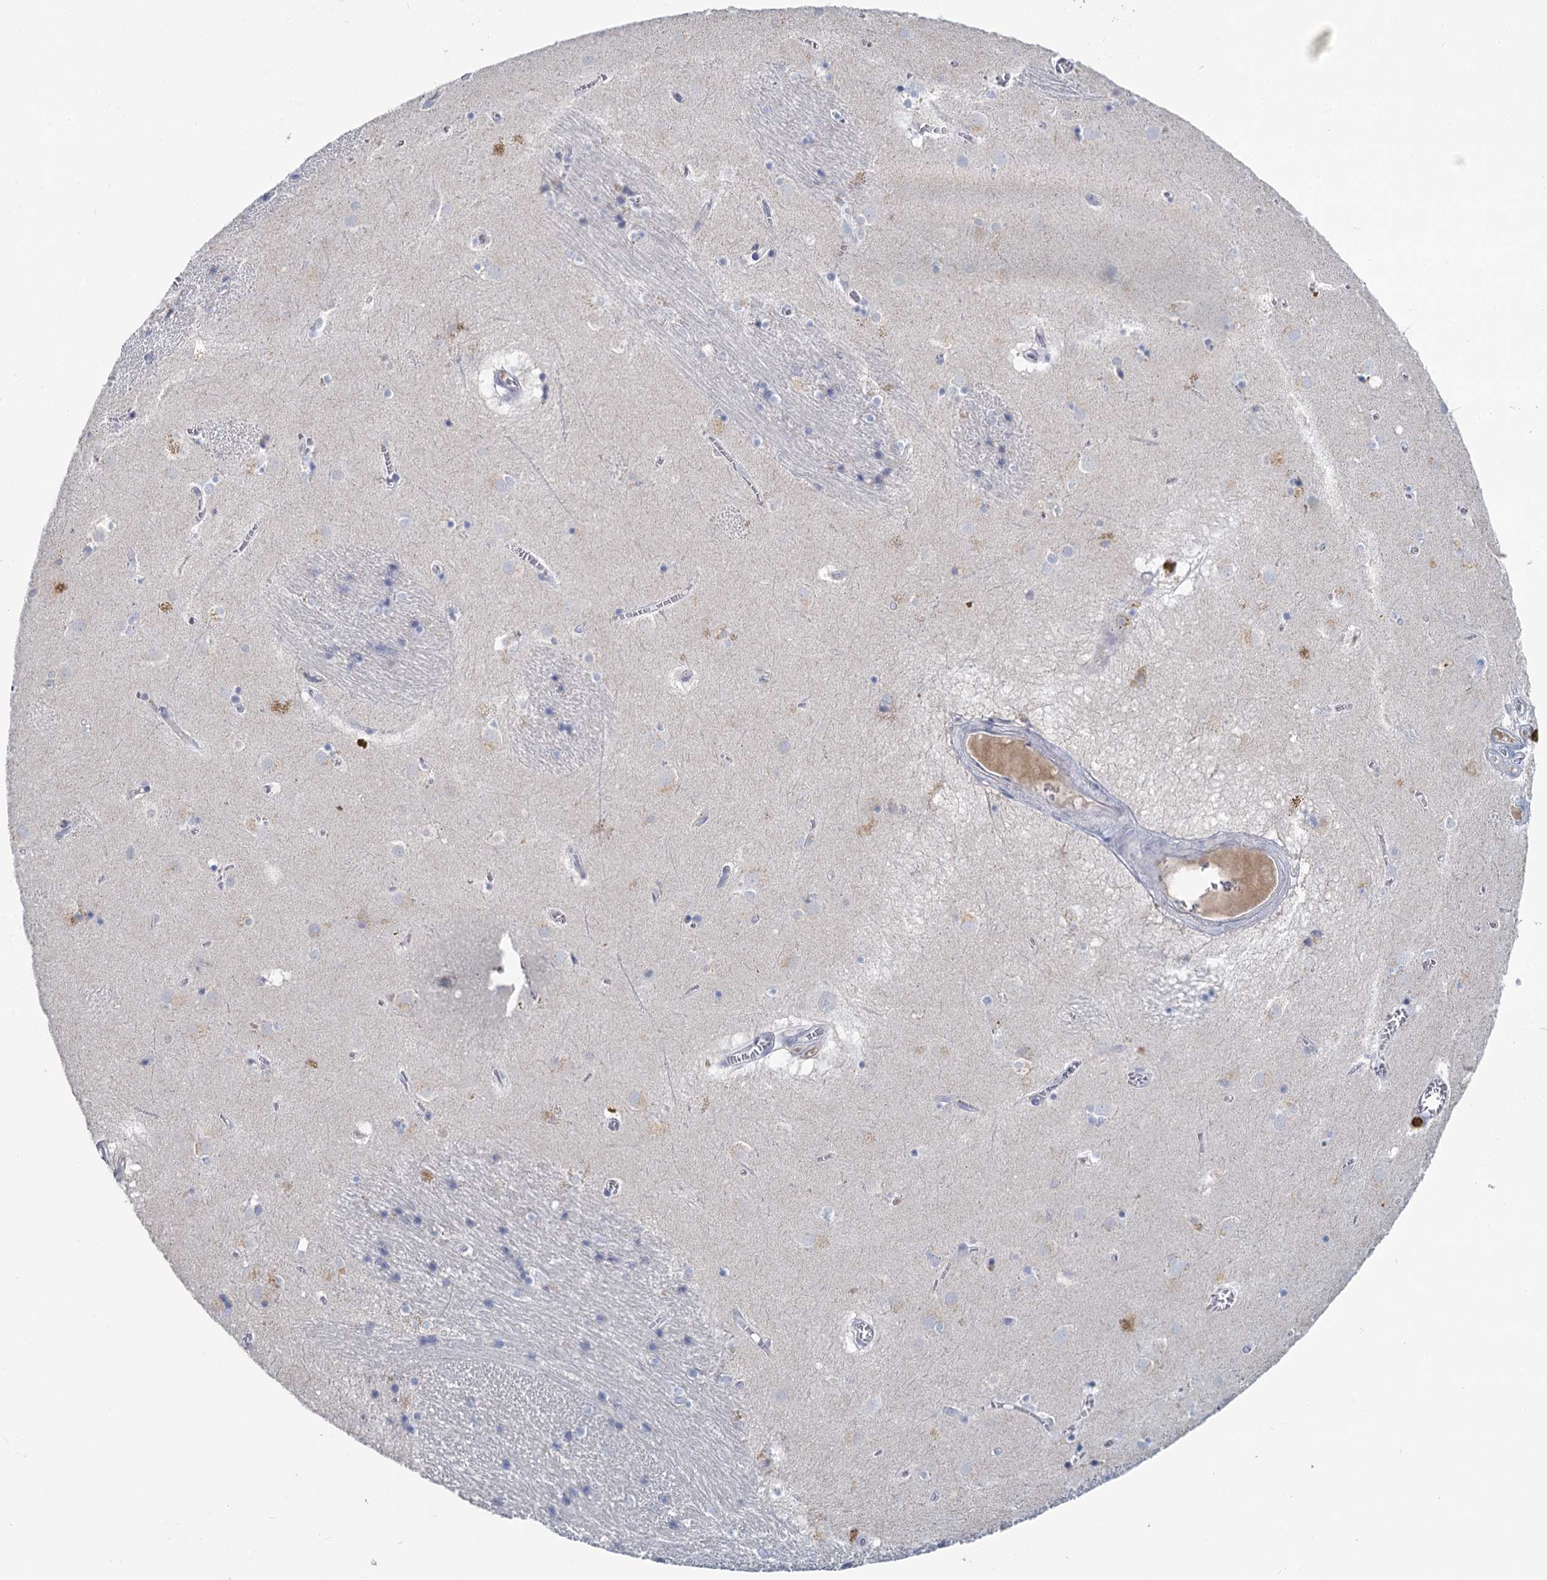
{"staining": {"intensity": "negative", "quantity": "none", "location": "none"}, "tissue": "caudate", "cell_type": "Glial cells", "image_type": "normal", "snomed": [{"axis": "morphology", "description": "Normal tissue, NOS"}, {"axis": "topography", "description": "Lateral ventricle wall"}], "caption": "A photomicrograph of caudate stained for a protein demonstrates no brown staining in glial cells. The staining is performed using DAB brown chromogen with nuclei counter-stained in using hematoxylin.", "gene": "CHGA", "patient": {"sex": "male", "age": 70}}